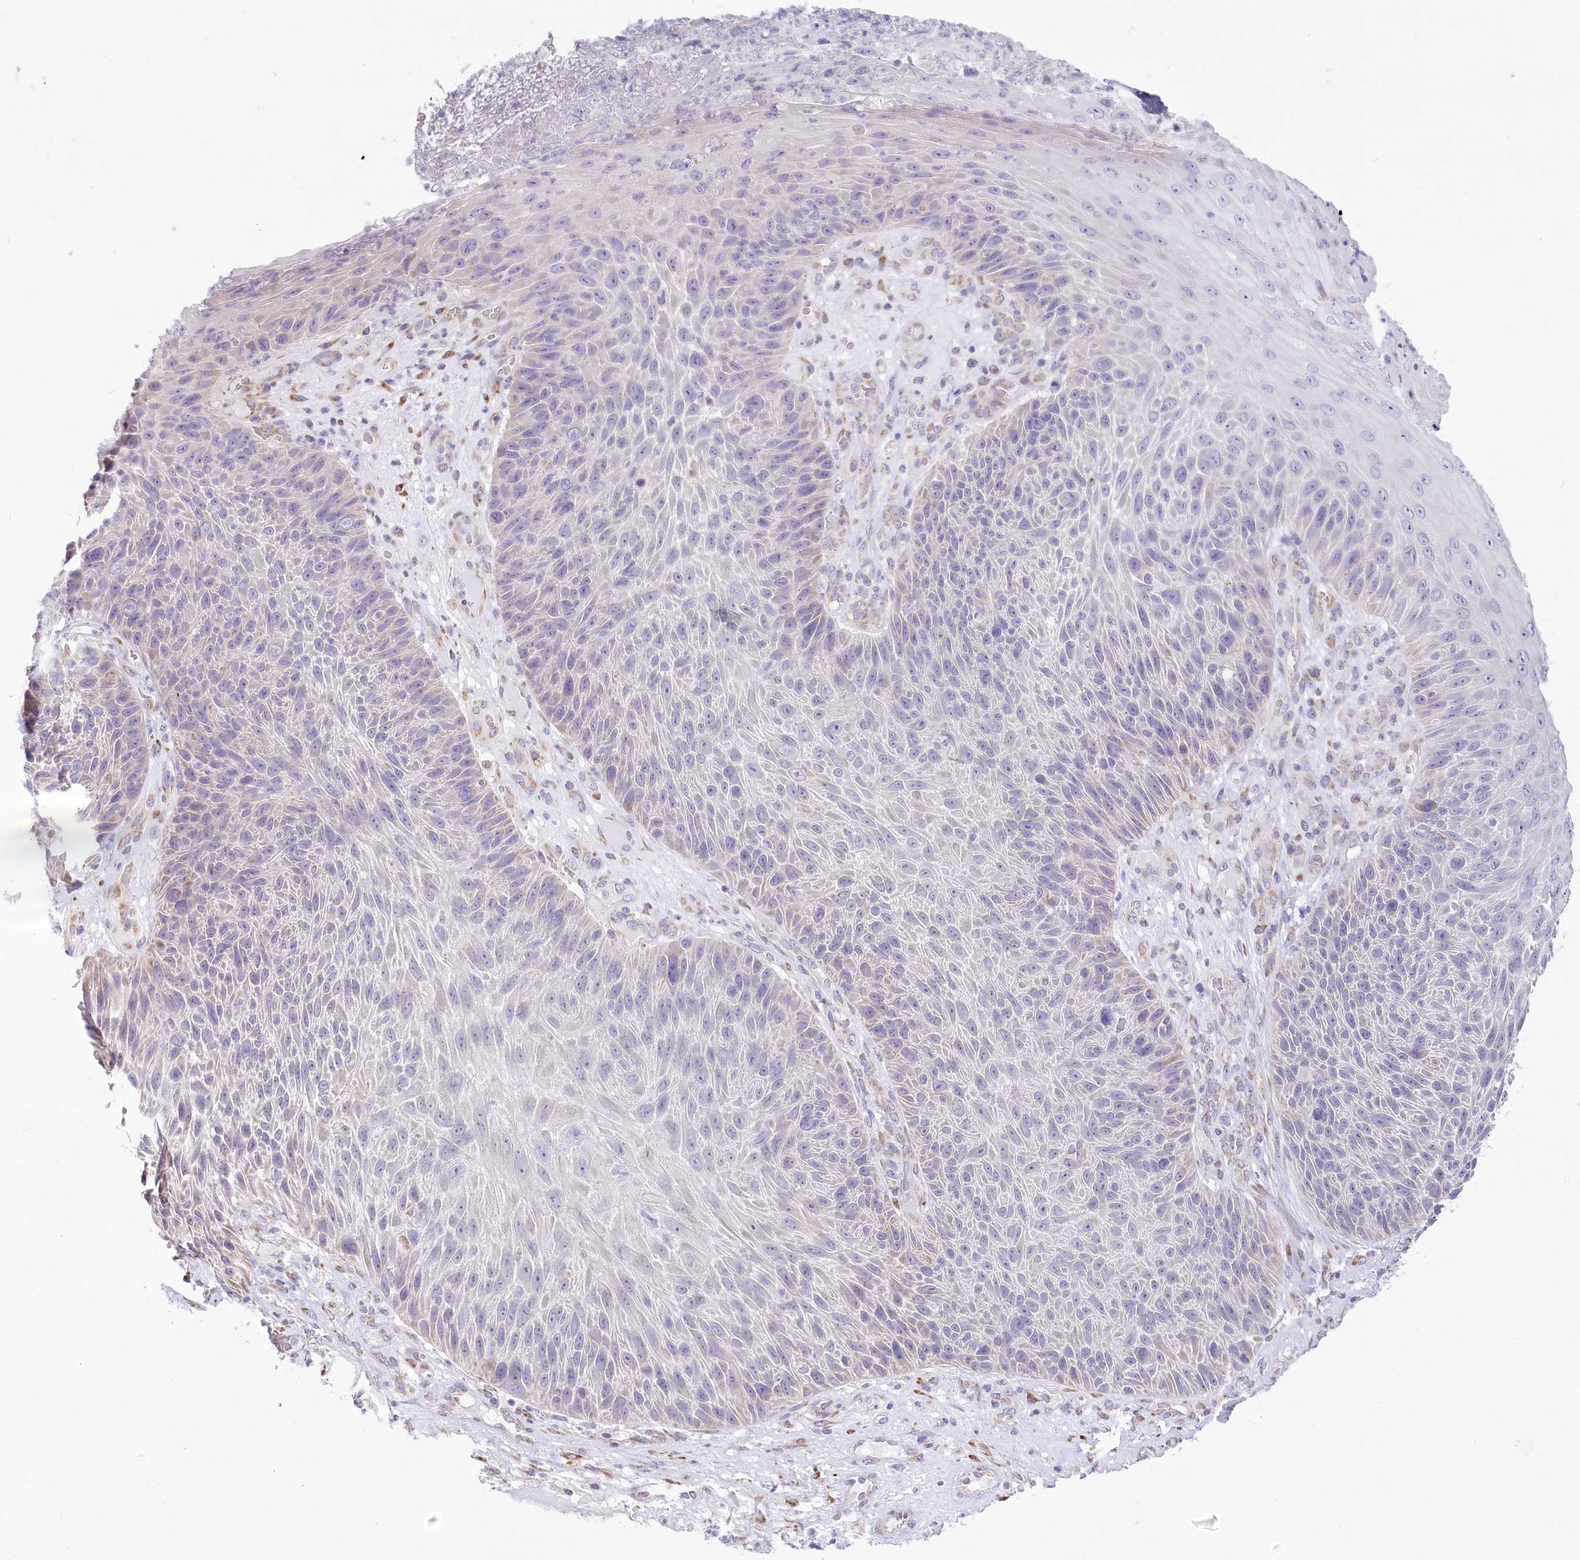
{"staining": {"intensity": "negative", "quantity": "none", "location": "none"}, "tissue": "skin cancer", "cell_type": "Tumor cells", "image_type": "cancer", "snomed": [{"axis": "morphology", "description": "Squamous cell carcinoma, NOS"}, {"axis": "topography", "description": "Skin"}], "caption": "Human squamous cell carcinoma (skin) stained for a protein using immunohistochemistry (IHC) shows no expression in tumor cells.", "gene": "STT3B", "patient": {"sex": "female", "age": 88}}